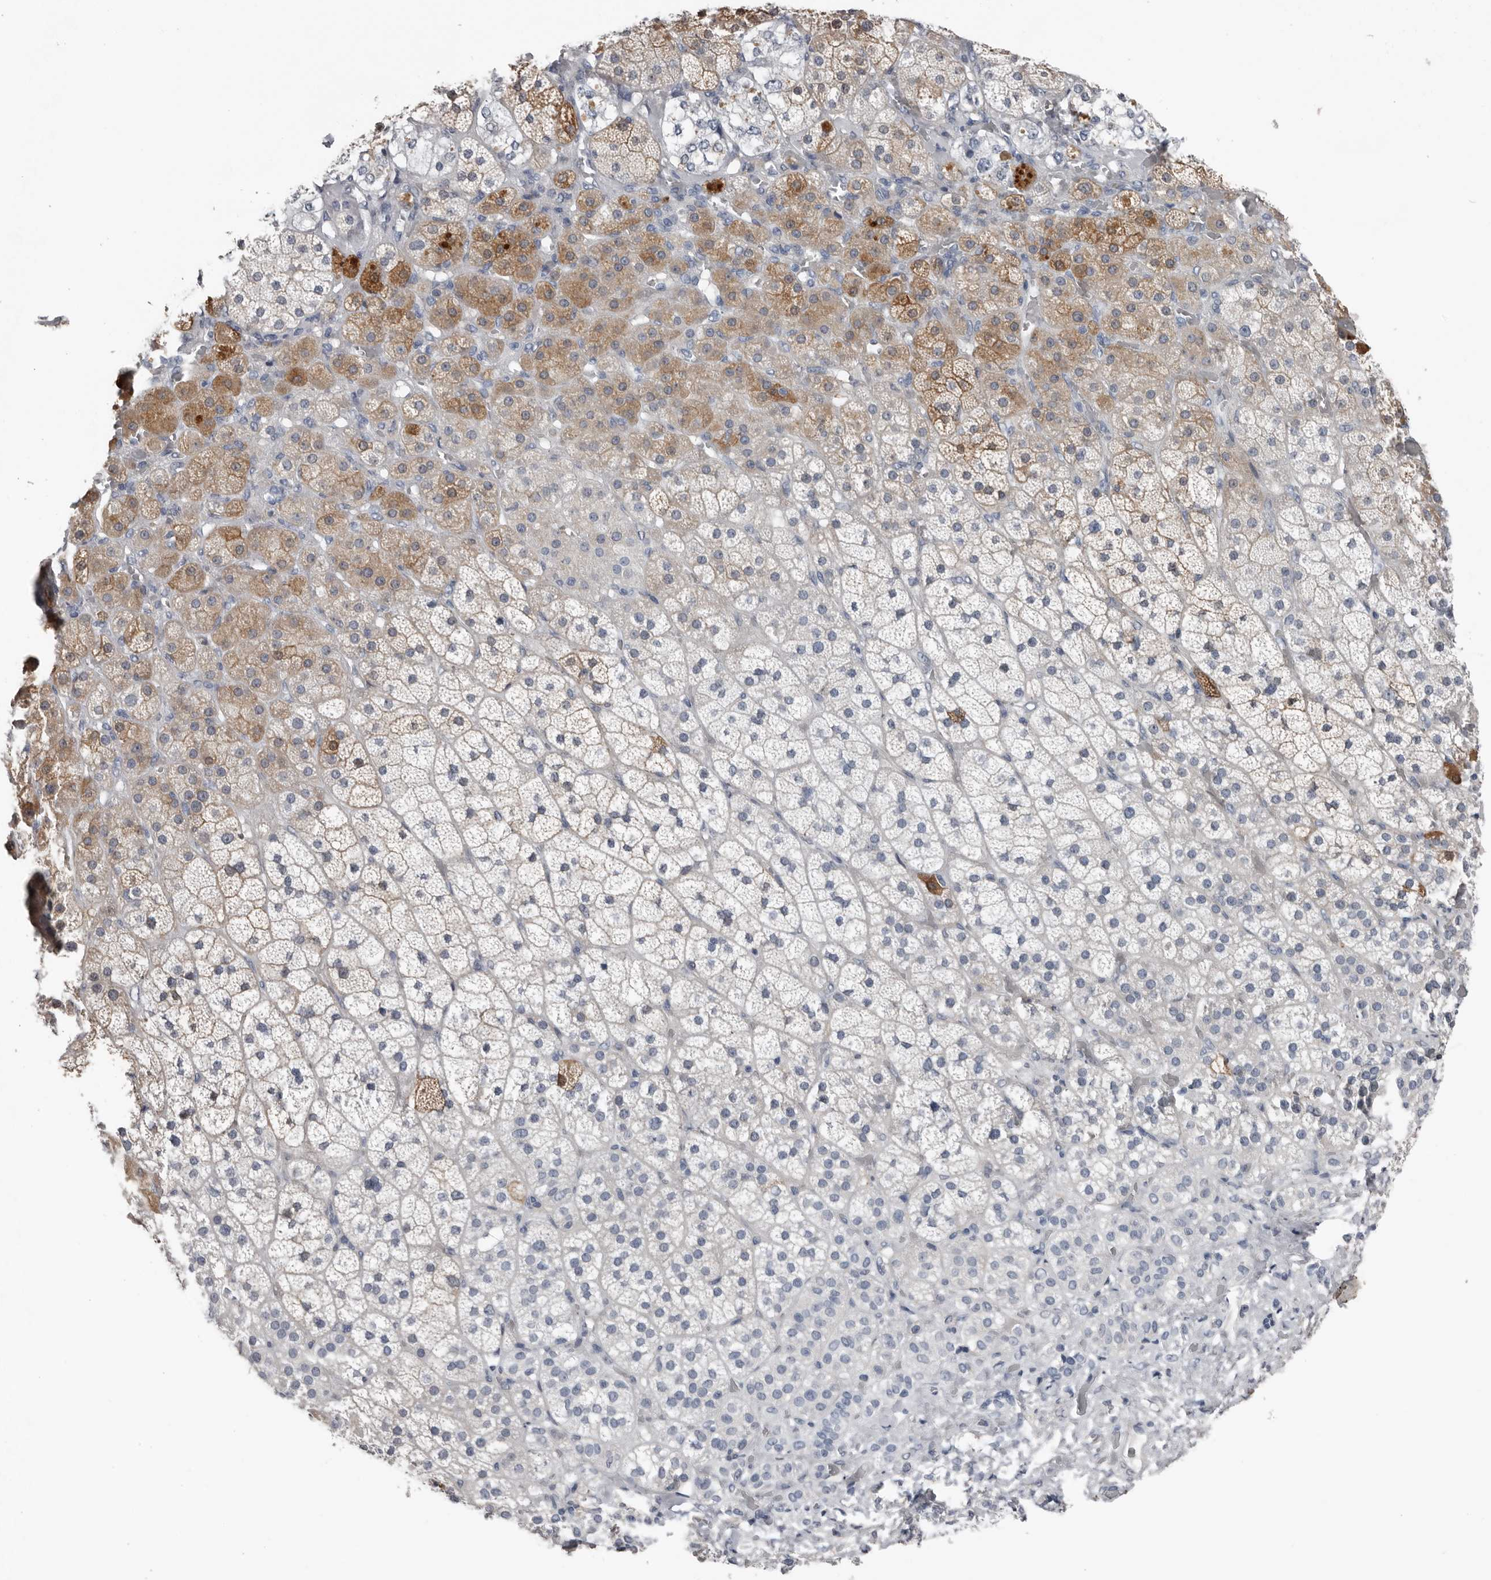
{"staining": {"intensity": "moderate", "quantity": "<25%", "location": "cytoplasmic/membranous"}, "tissue": "adrenal gland", "cell_type": "Glandular cells", "image_type": "normal", "snomed": [{"axis": "morphology", "description": "Normal tissue, NOS"}, {"axis": "topography", "description": "Adrenal gland"}], "caption": "Immunohistochemistry (IHC) histopathology image of normal human adrenal gland stained for a protein (brown), which demonstrates low levels of moderate cytoplasmic/membranous expression in approximately <25% of glandular cells.", "gene": "FABP7", "patient": {"sex": "male", "age": 57}}